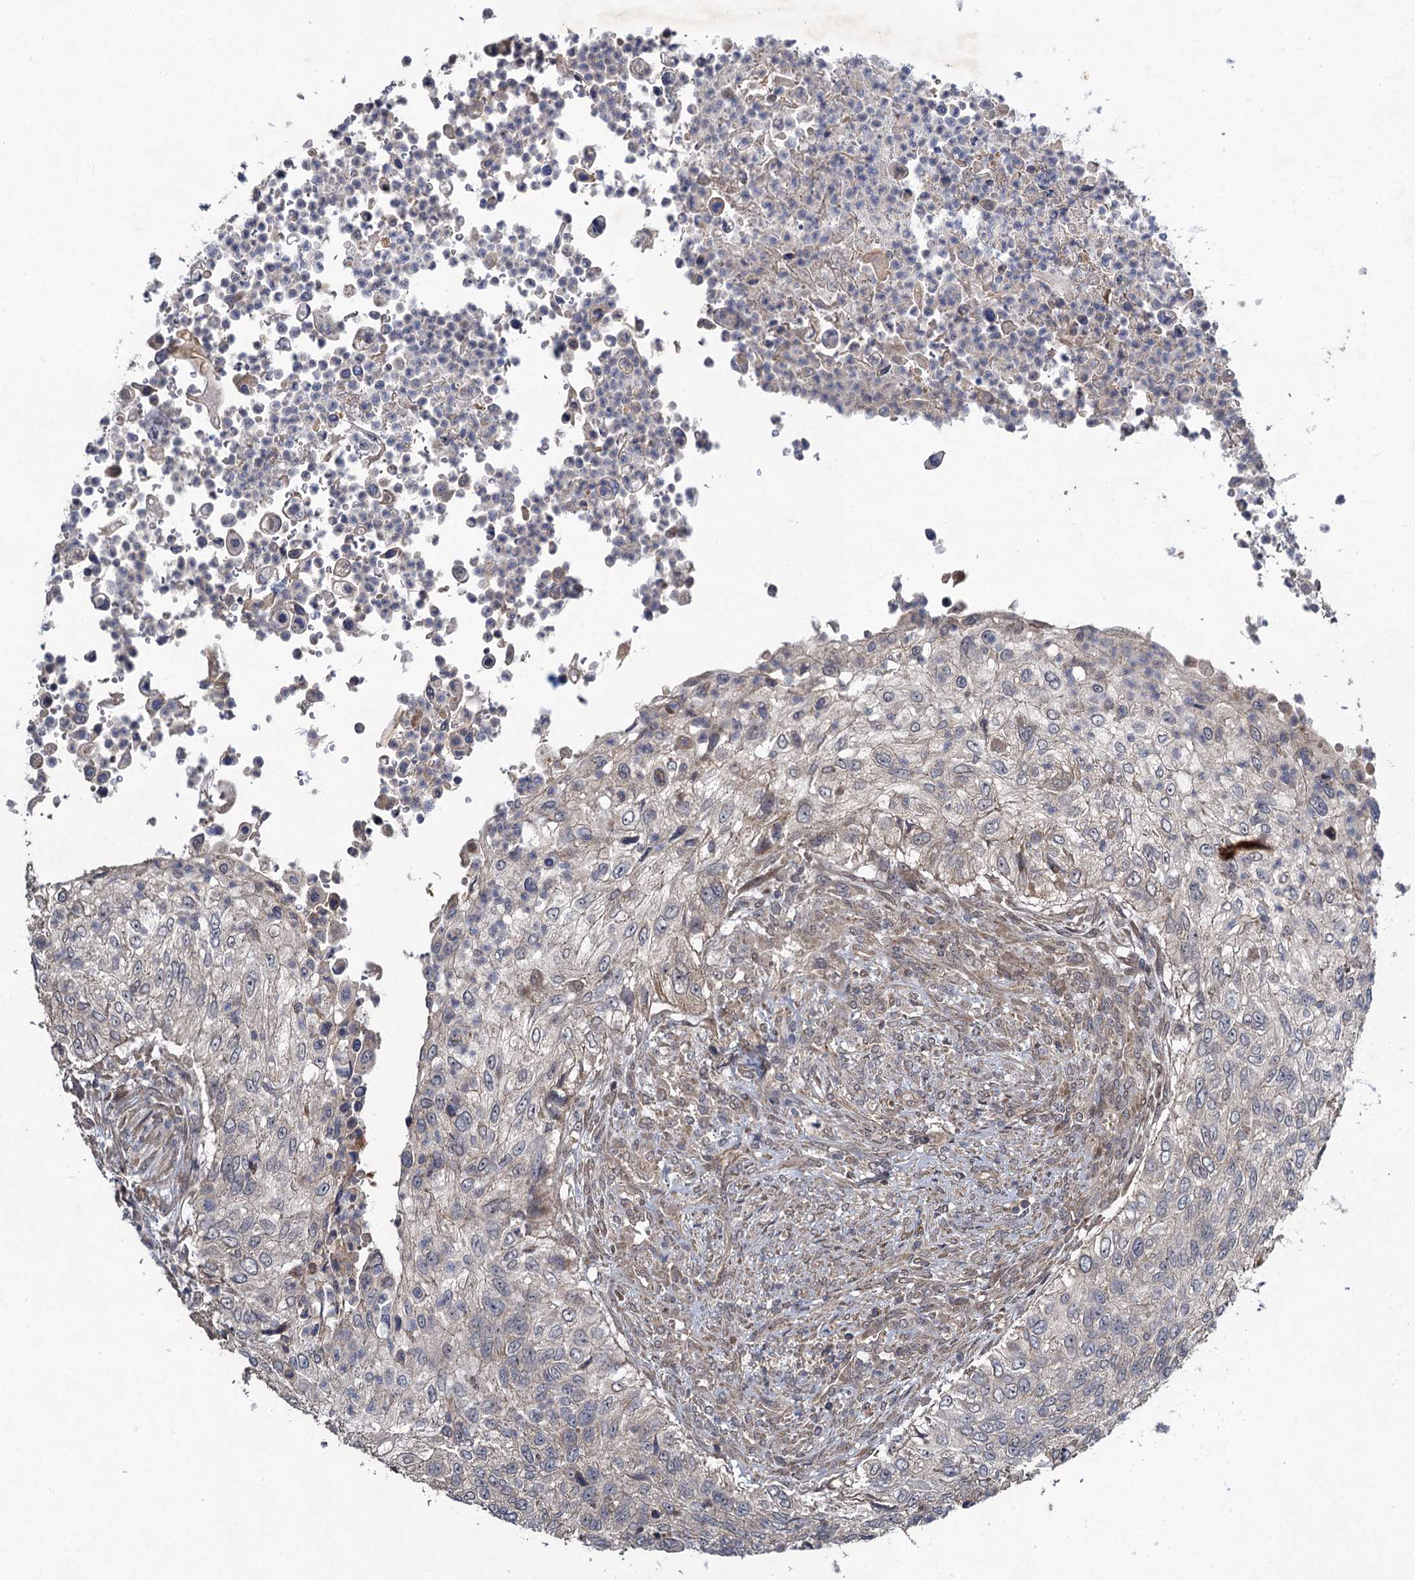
{"staining": {"intensity": "negative", "quantity": "none", "location": "none"}, "tissue": "urothelial cancer", "cell_type": "Tumor cells", "image_type": "cancer", "snomed": [{"axis": "morphology", "description": "Urothelial carcinoma, High grade"}, {"axis": "topography", "description": "Urinary bladder"}], "caption": "Immunohistochemical staining of urothelial cancer shows no significant expression in tumor cells.", "gene": "NUDT22", "patient": {"sex": "female", "age": 60}}